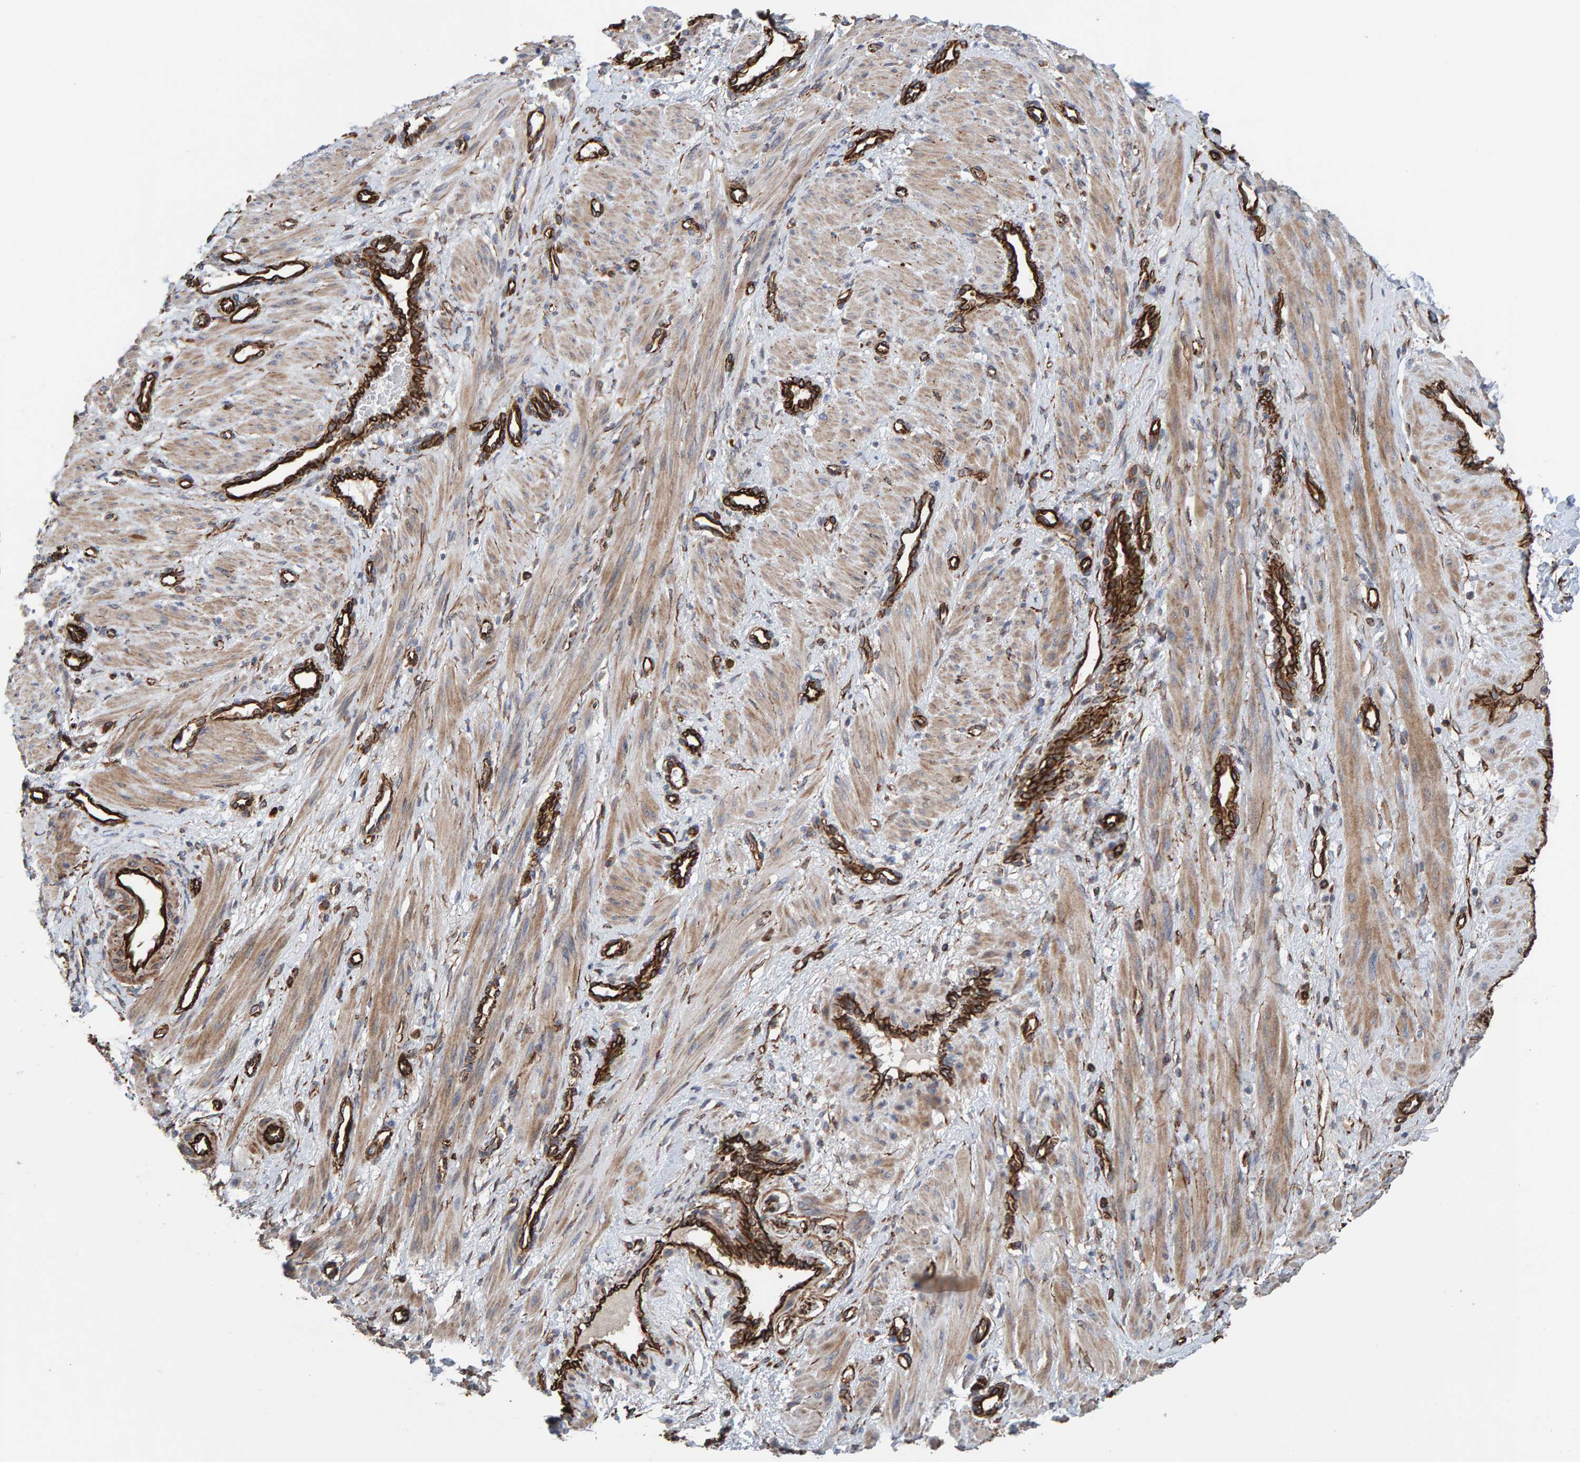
{"staining": {"intensity": "weak", "quantity": ">75%", "location": "cytoplasmic/membranous"}, "tissue": "smooth muscle", "cell_type": "Smooth muscle cells", "image_type": "normal", "snomed": [{"axis": "morphology", "description": "Normal tissue, NOS"}, {"axis": "topography", "description": "Endometrium"}], "caption": "High-magnification brightfield microscopy of unremarkable smooth muscle stained with DAB (brown) and counterstained with hematoxylin (blue). smooth muscle cells exhibit weak cytoplasmic/membranous staining is appreciated in about>75% of cells.", "gene": "ZNF347", "patient": {"sex": "female", "age": 33}}